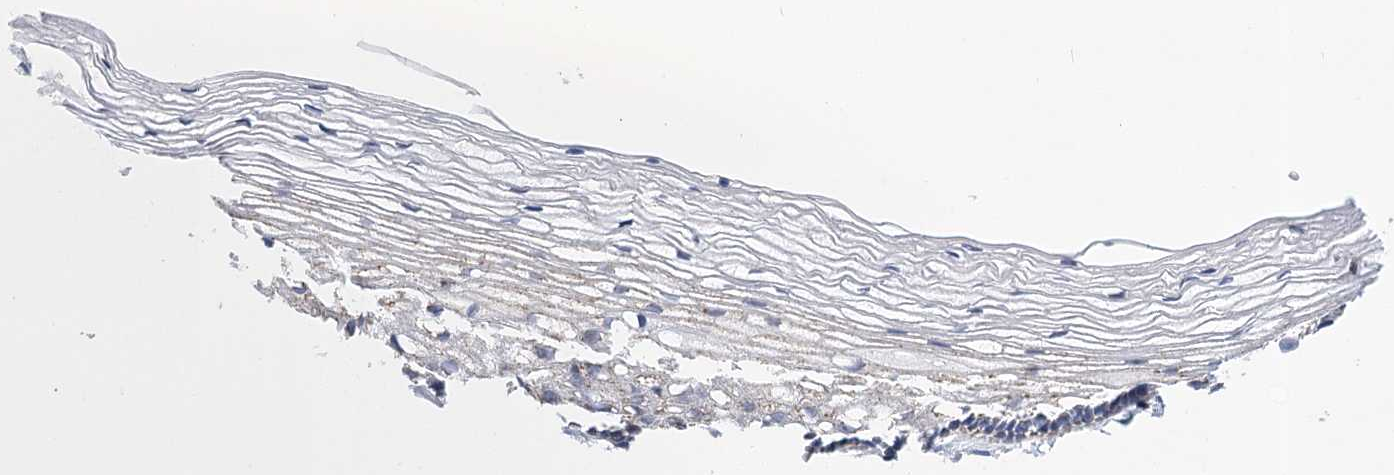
{"staining": {"intensity": "weak", "quantity": ">75%", "location": "cytoplasmic/membranous"}, "tissue": "cervix", "cell_type": "Glandular cells", "image_type": "normal", "snomed": [{"axis": "morphology", "description": "Normal tissue, NOS"}, {"axis": "topography", "description": "Cervix"}], "caption": "Protein staining reveals weak cytoplasmic/membranous staining in approximately >75% of glandular cells in unremarkable cervix. The protein of interest is shown in brown color, while the nuclei are stained blue.", "gene": "LSS", "patient": {"sex": "female", "age": 27}}